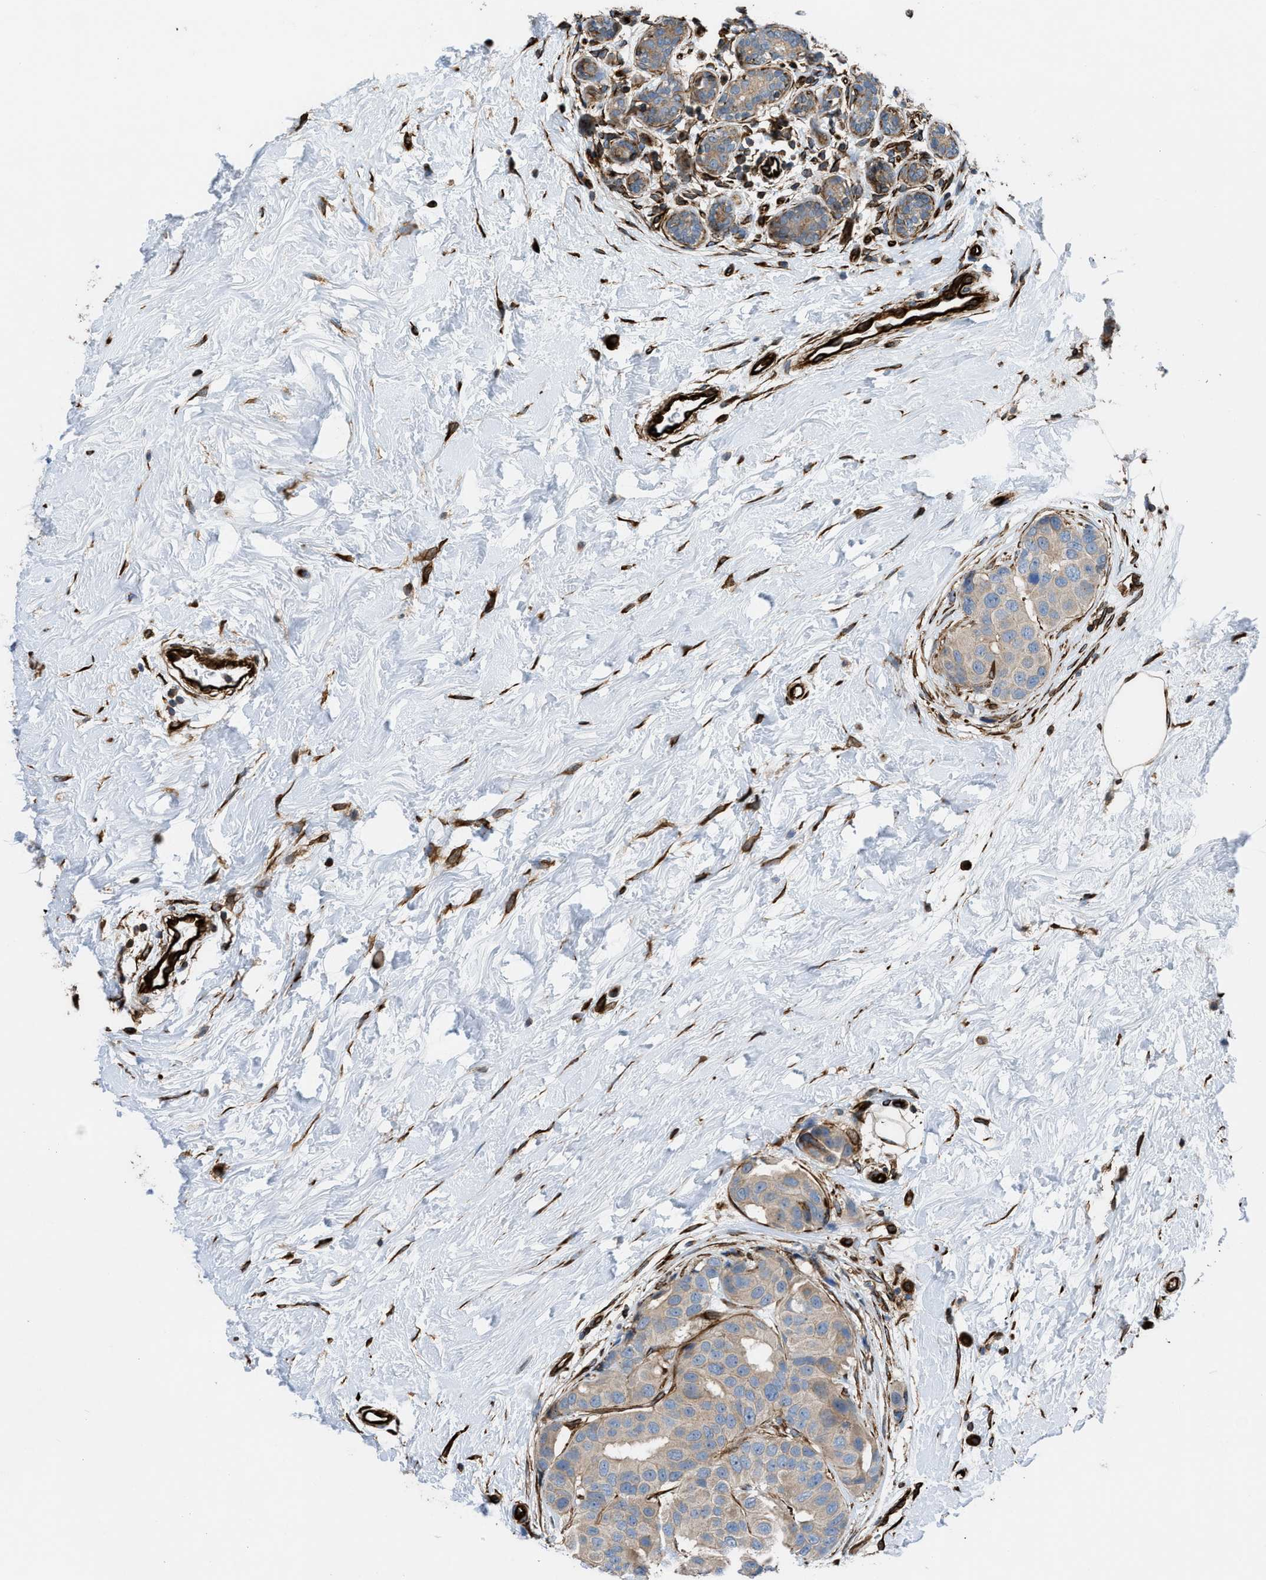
{"staining": {"intensity": "weak", "quantity": ">75%", "location": "cytoplasmic/membranous"}, "tissue": "breast cancer", "cell_type": "Tumor cells", "image_type": "cancer", "snomed": [{"axis": "morphology", "description": "Normal tissue, NOS"}, {"axis": "morphology", "description": "Duct carcinoma"}, {"axis": "topography", "description": "Breast"}], "caption": "The image reveals staining of breast cancer (infiltrating ductal carcinoma), revealing weak cytoplasmic/membranous protein expression (brown color) within tumor cells.", "gene": "PTPRE", "patient": {"sex": "female", "age": 39}}